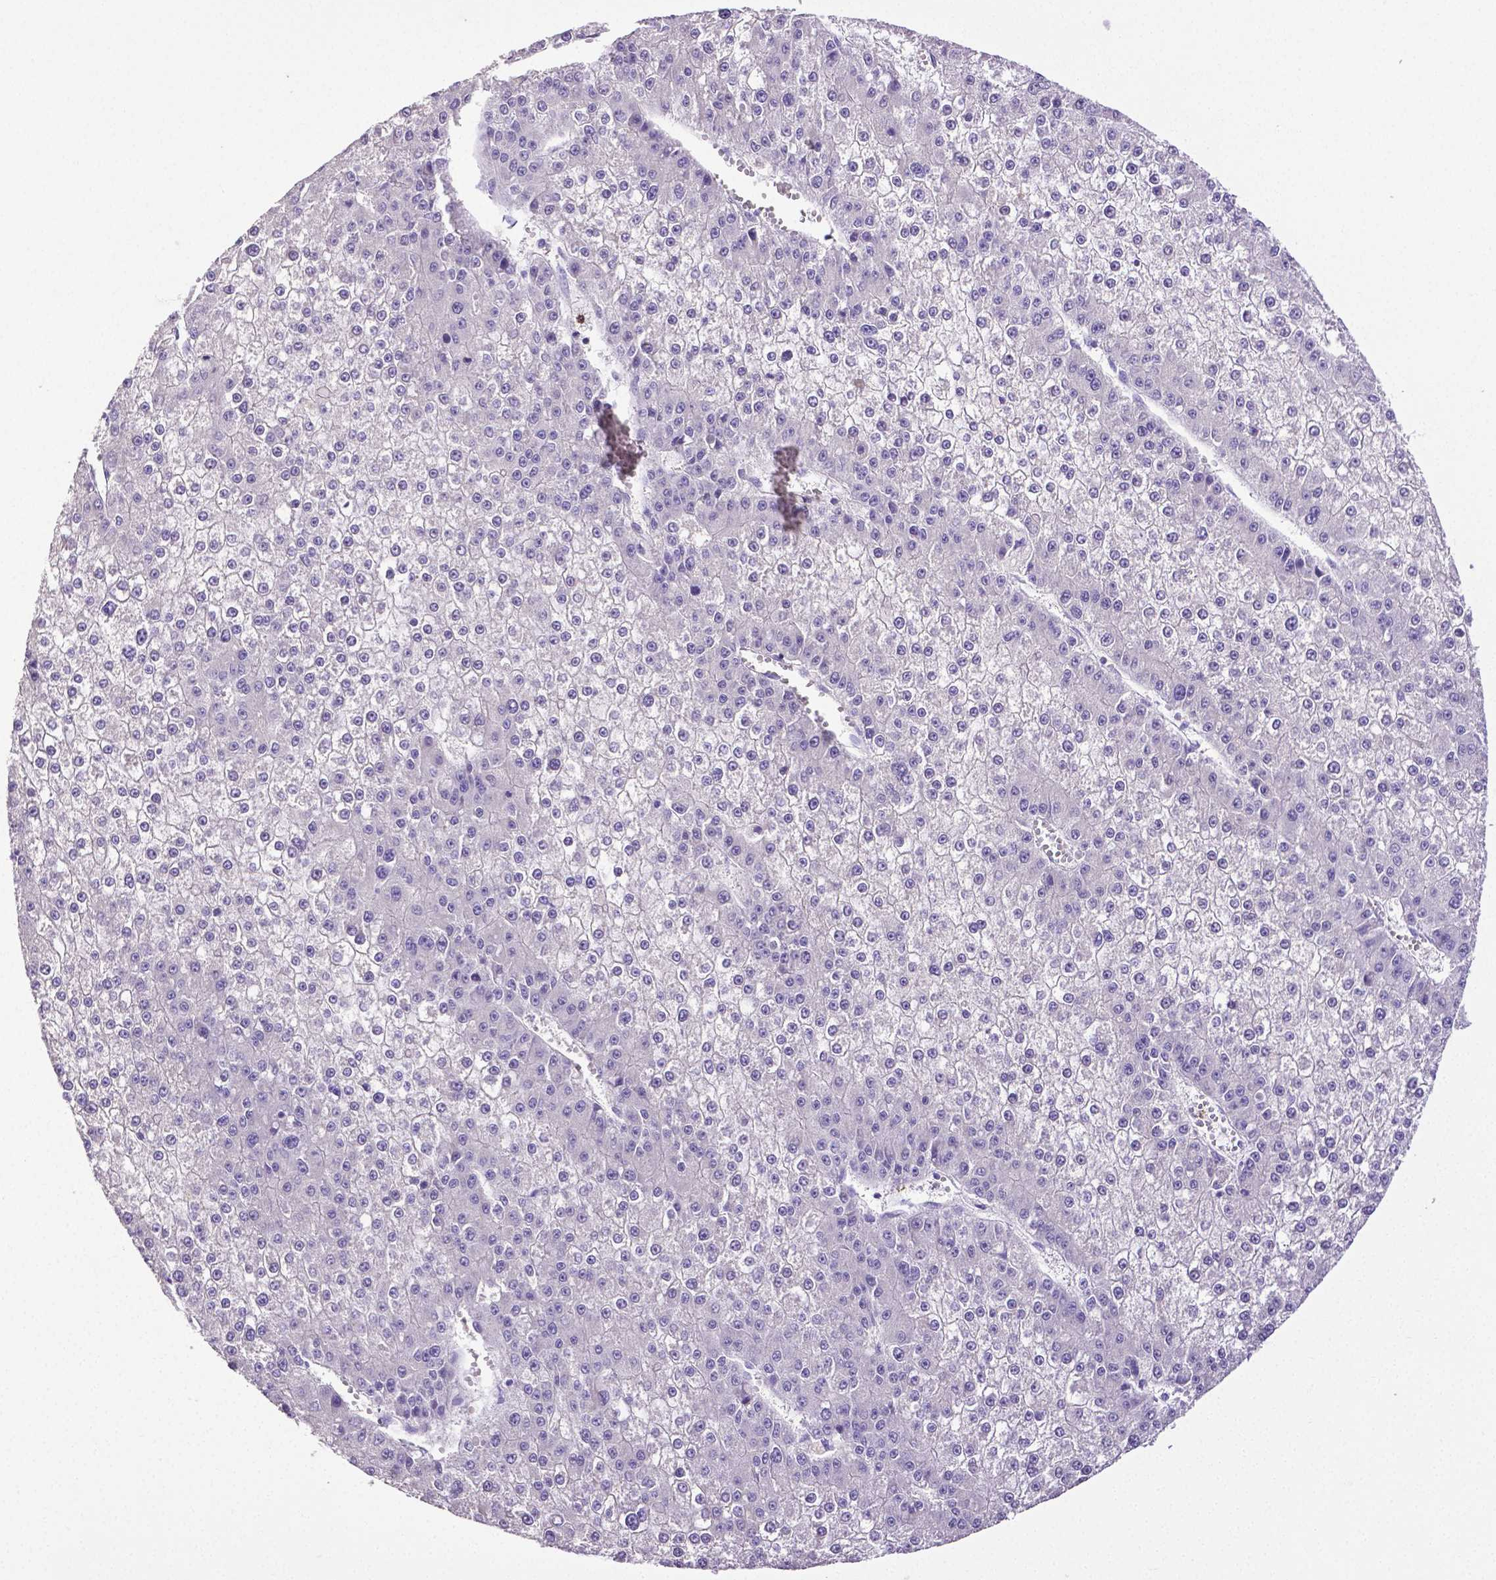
{"staining": {"intensity": "negative", "quantity": "none", "location": "none"}, "tissue": "liver cancer", "cell_type": "Tumor cells", "image_type": "cancer", "snomed": [{"axis": "morphology", "description": "Carcinoma, Hepatocellular, NOS"}, {"axis": "topography", "description": "Liver"}], "caption": "Human hepatocellular carcinoma (liver) stained for a protein using immunohistochemistry (IHC) demonstrates no expression in tumor cells.", "gene": "MMP9", "patient": {"sex": "female", "age": 73}}